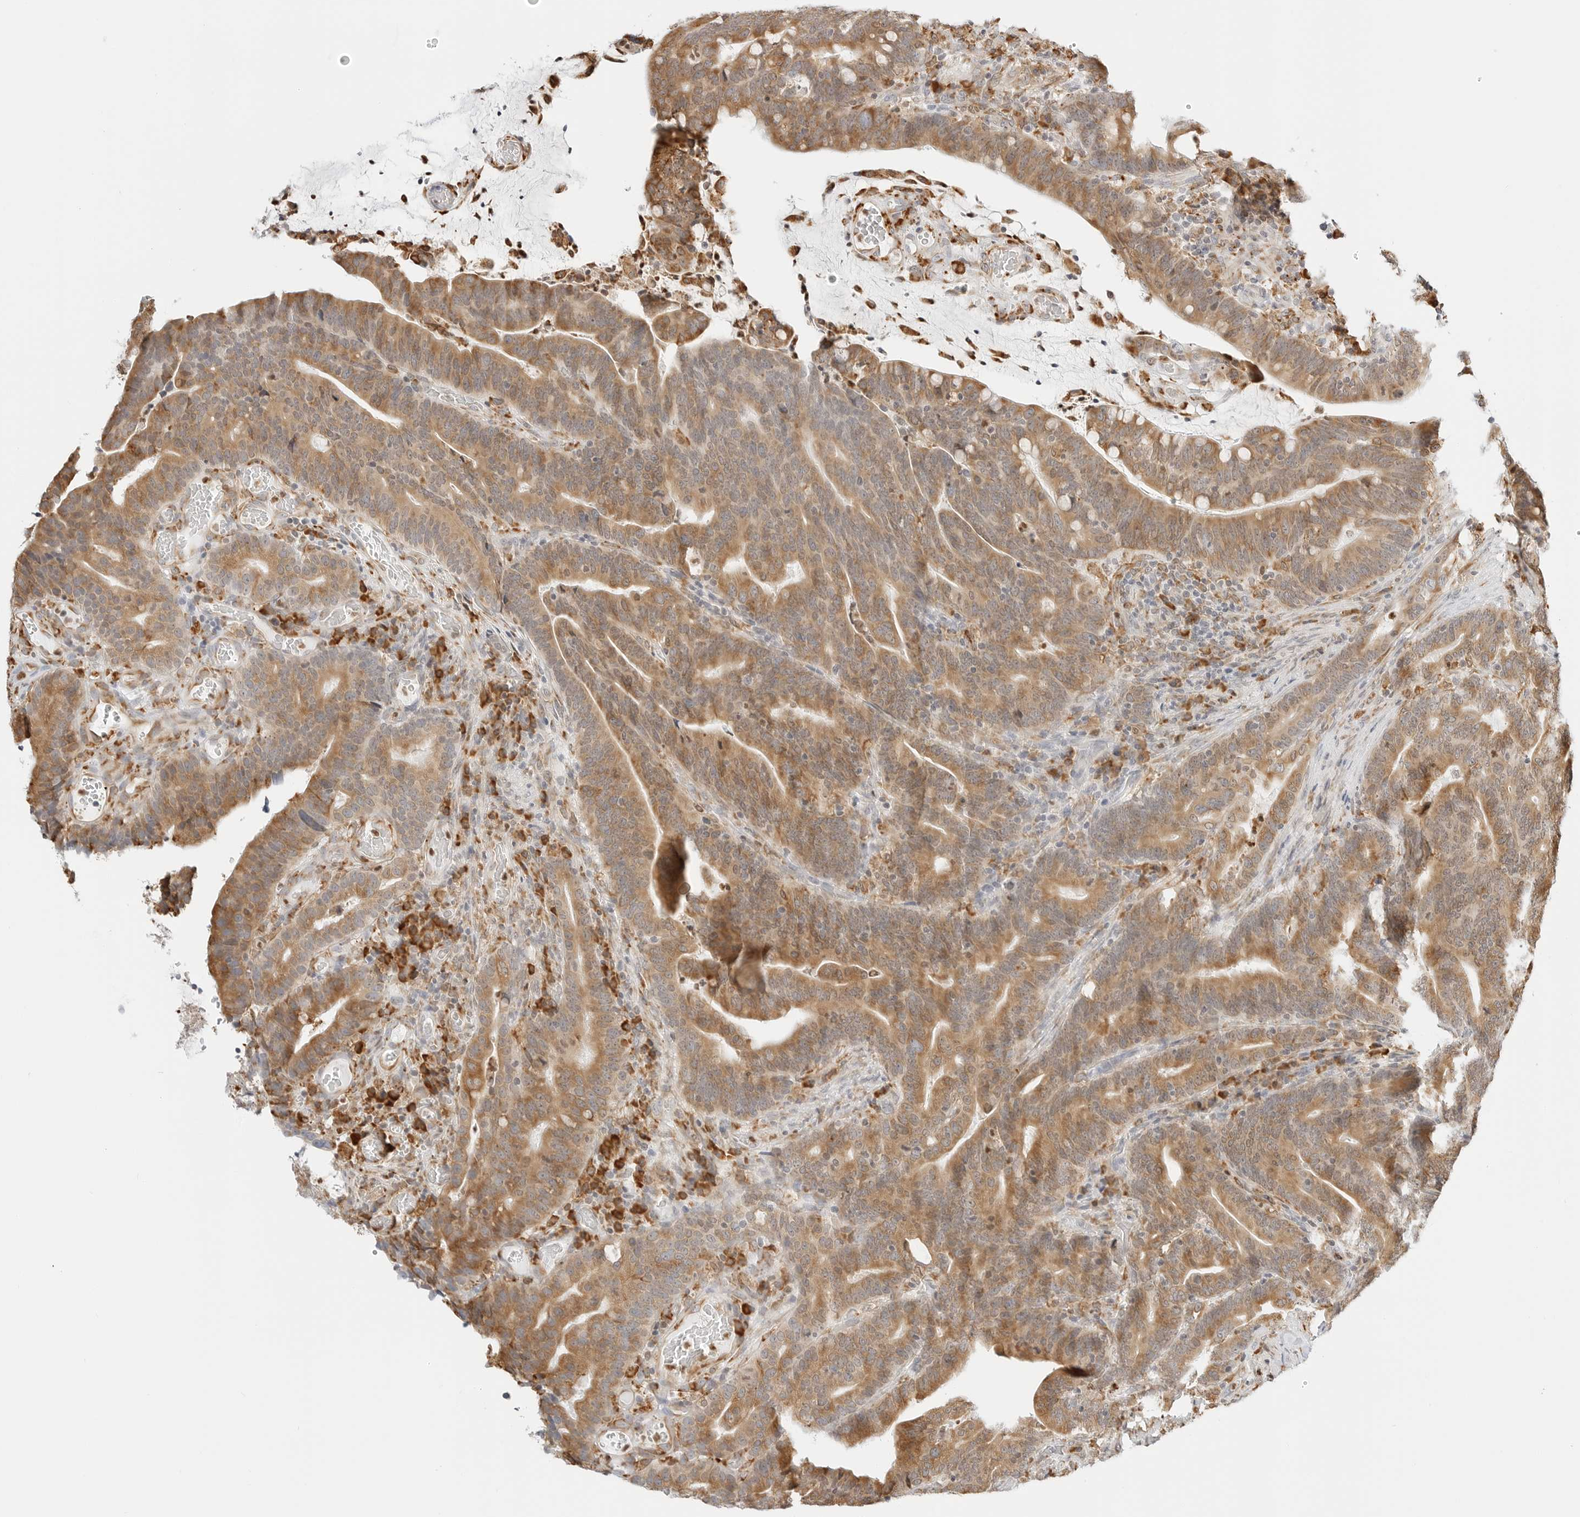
{"staining": {"intensity": "moderate", "quantity": ">75%", "location": "cytoplasmic/membranous"}, "tissue": "colorectal cancer", "cell_type": "Tumor cells", "image_type": "cancer", "snomed": [{"axis": "morphology", "description": "Adenocarcinoma, NOS"}, {"axis": "topography", "description": "Colon"}], "caption": "The micrograph shows immunohistochemical staining of colorectal cancer (adenocarcinoma). There is moderate cytoplasmic/membranous staining is present in approximately >75% of tumor cells.", "gene": "THEM4", "patient": {"sex": "female", "age": 66}}